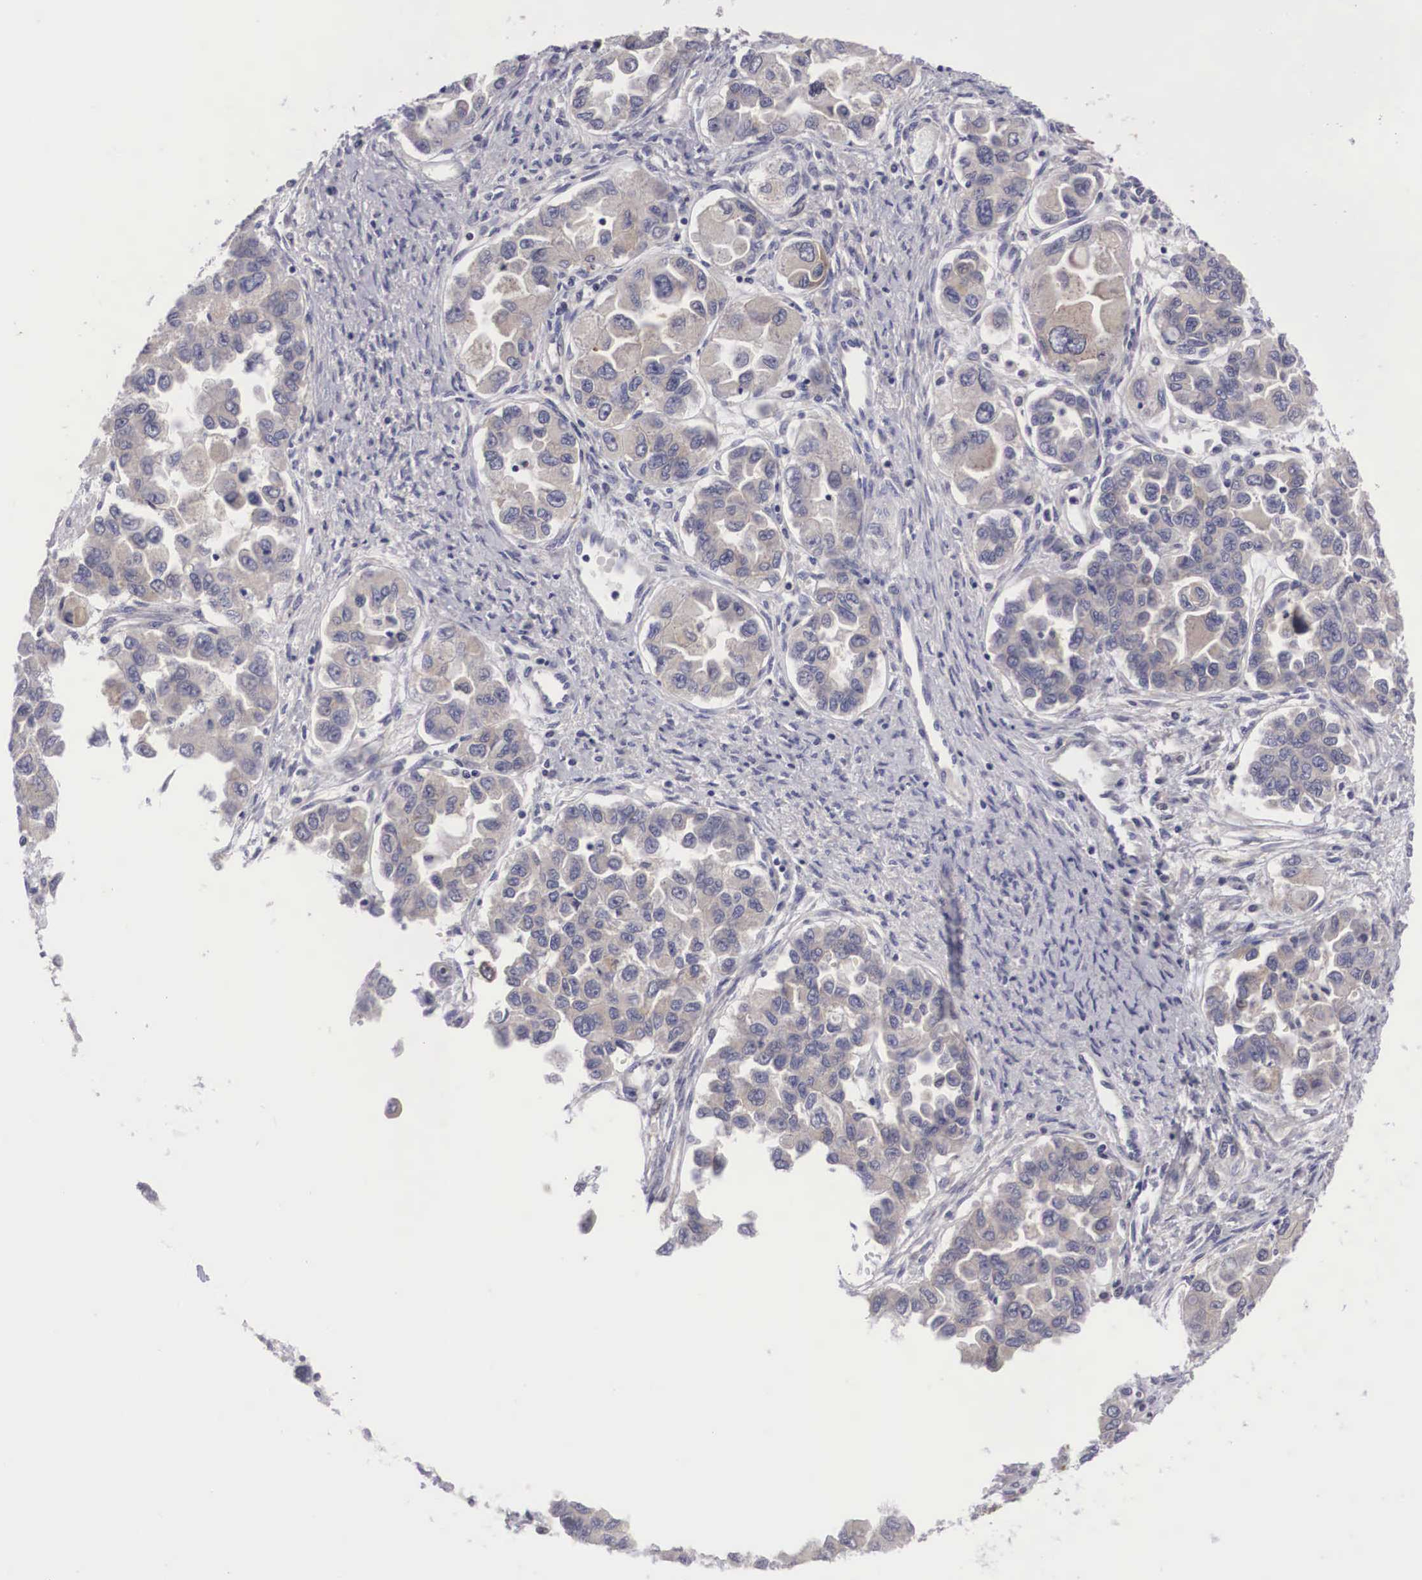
{"staining": {"intensity": "weak", "quantity": ">75%", "location": "cytoplasmic/membranous"}, "tissue": "ovarian cancer", "cell_type": "Tumor cells", "image_type": "cancer", "snomed": [{"axis": "morphology", "description": "Cystadenocarcinoma, serous, NOS"}, {"axis": "topography", "description": "Ovary"}], "caption": "High-magnification brightfield microscopy of serous cystadenocarcinoma (ovarian) stained with DAB (3,3'-diaminobenzidine) (brown) and counterstained with hematoxylin (blue). tumor cells exhibit weak cytoplasmic/membranous expression is appreciated in about>75% of cells.", "gene": "GRIPAP1", "patient": {"sex": "female", "age": 84}}